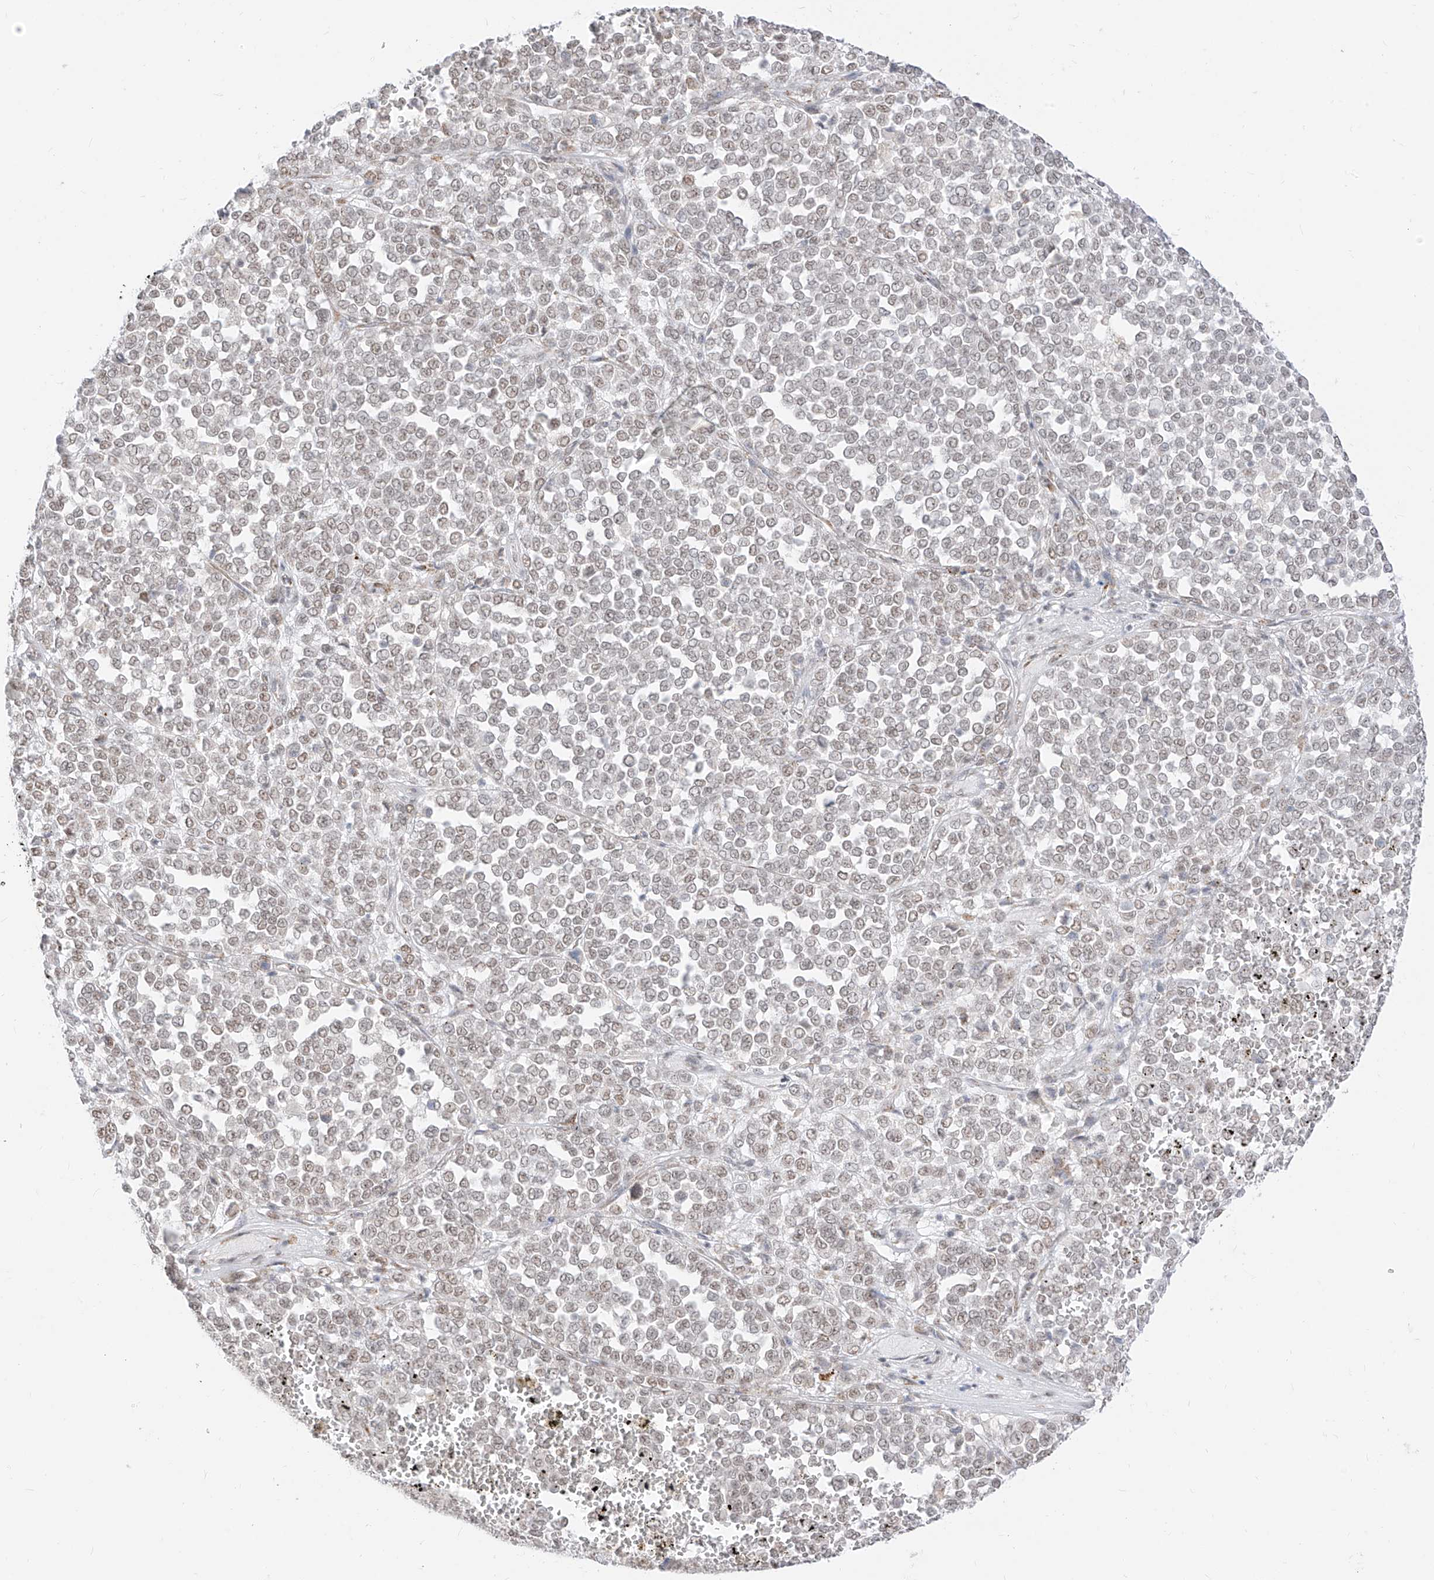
{"staining": {"intensity": "weak", "quantity": "25%-75%", "location": "nuclear"}, "tissue": "melanoma", "cell_type": "Tumor cells", "image_type": "cancer", "snomed": [{"axis": "morphology", "description": "Malignant melanoma, Metastatic site"}, {"axis": "topography", "description": "Pancreas"}], "caption": "Immunohistochemical staining of melanoma displays low levels of weak nuclear staining in approximately 25%-75% of tumor cells. The staining was performed using DAB to visualize the protein expression in brown, while the nuclei were stained in blue with hematoxylin (Magnification: 20x).", "gene": "SUPT5H", "patient": {"sex": "female", "age": 30}}